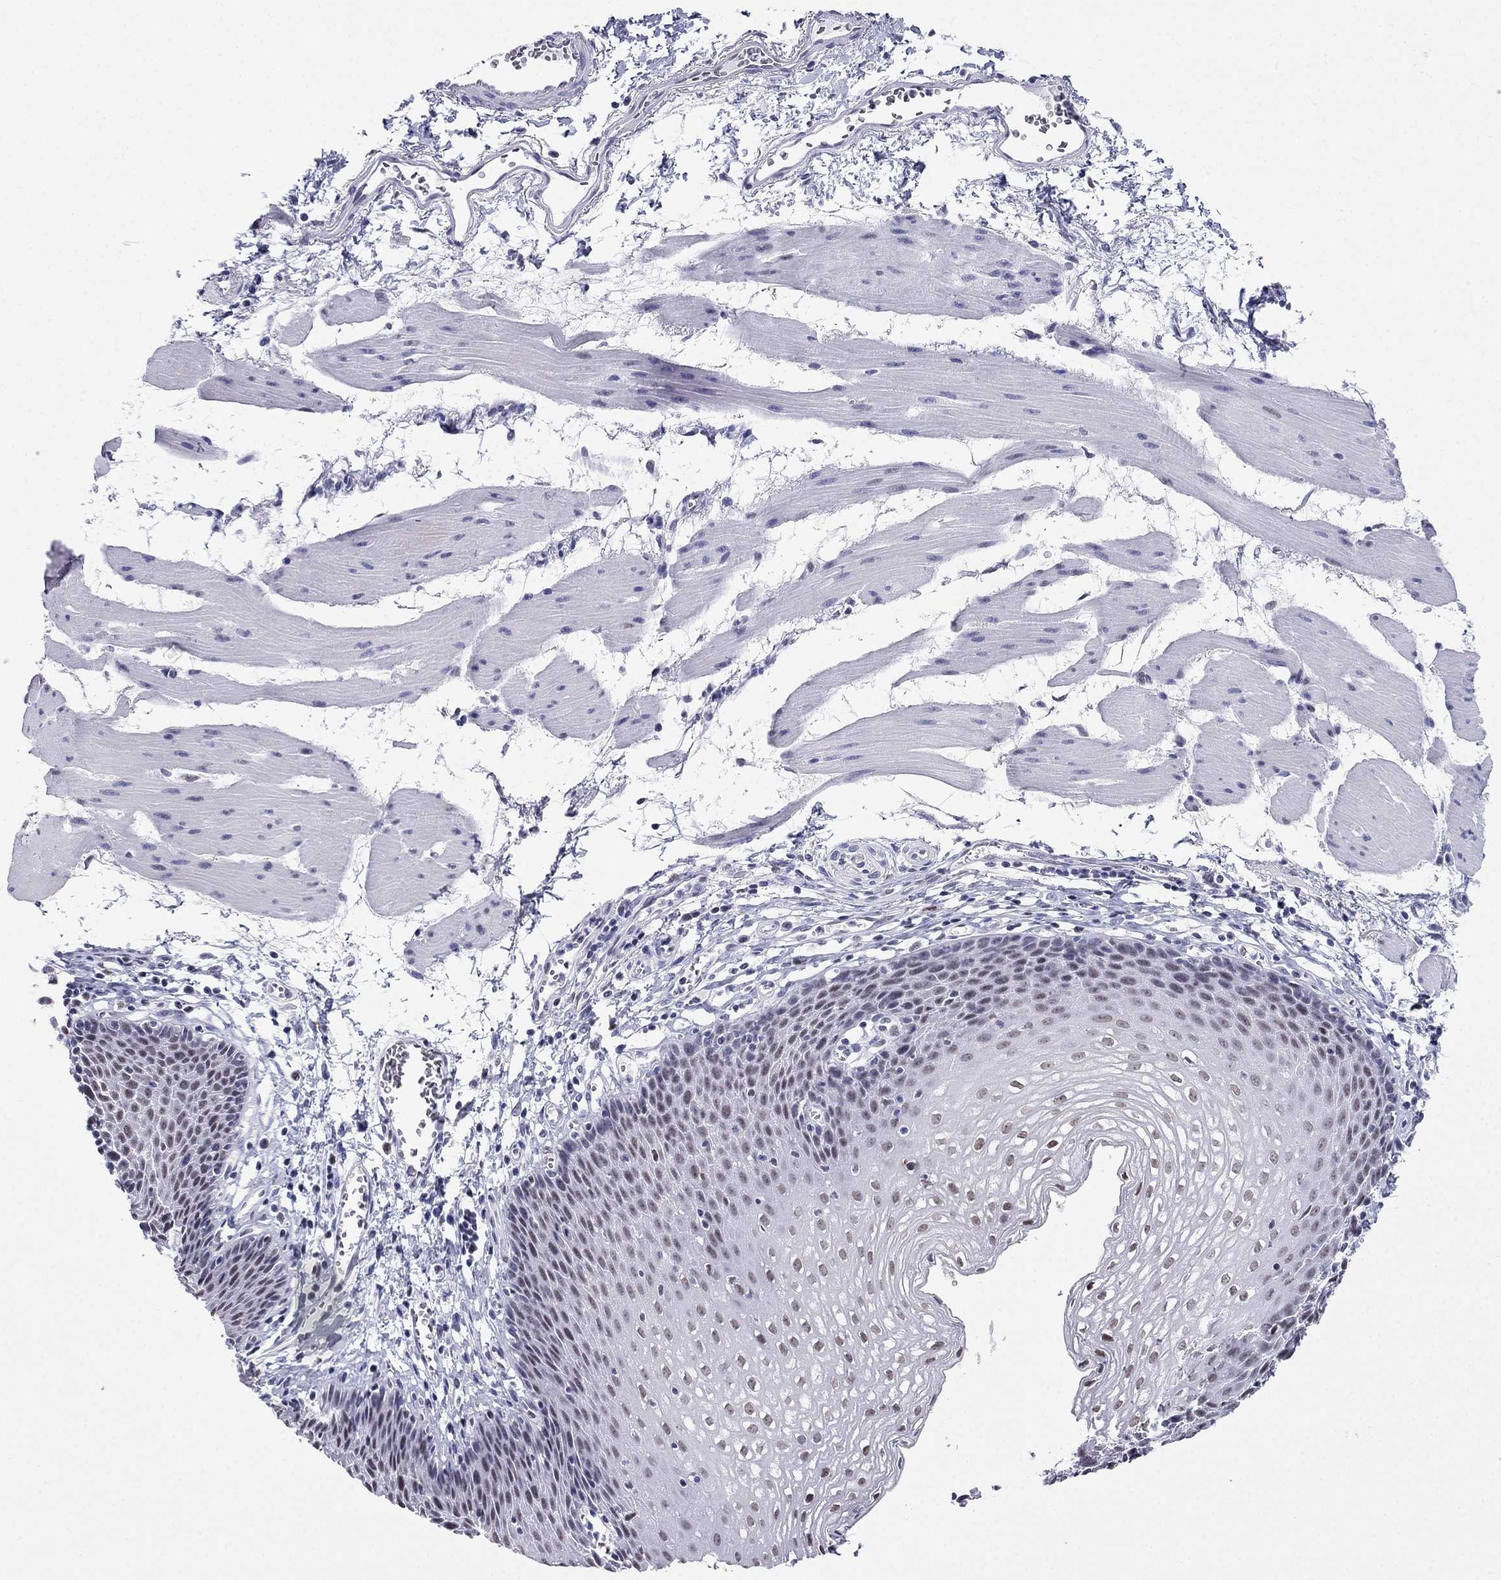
{"staining": {"intensity": "weak", "quantity": "25%-75%", "location": "nuclear"}, "tissue": "esophagus", "cell_type": "Squamous epithelial cells", "image_type": "normal", "snomed": [{"axis": "morphology", "description": "Normal tissue, NOS"}, {"axis": "topography", "description": "Esophagus"}], "caption": "High-power microscopy captured an immunohistochemistry micrograph of unremarkable esophagus, revealing weak nuclear positivity in approximately 25%-75% of squamous epithelial cells.", "gene": "PPM1G", "patient": {"sex": "female", "age": 64}}